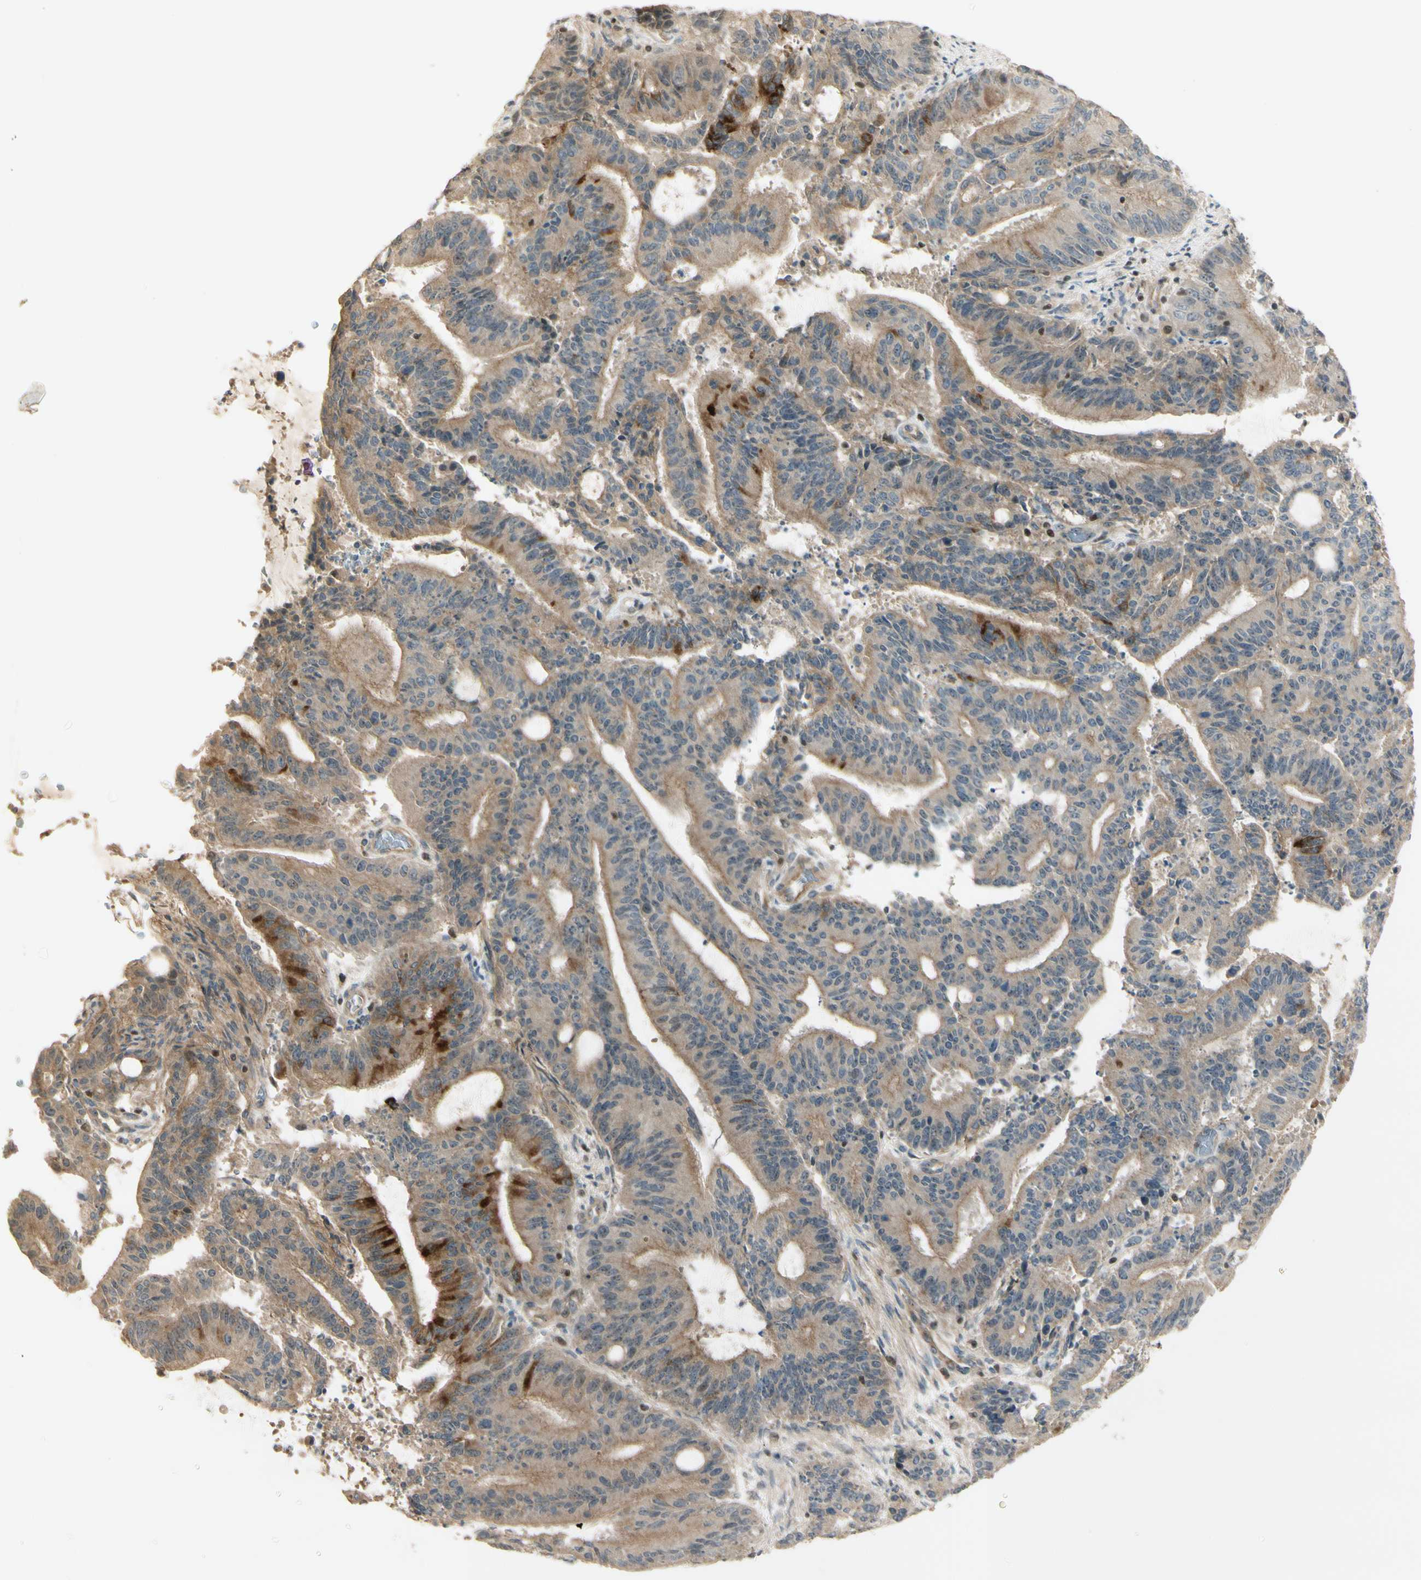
{"staining": {"intensity": "weak", "quantity": ">75%", "location": "cytoplasmic/membranous"}, "tissue": "liver cancer", "cell_type": "Tumor cells", "image_type": "cancer", "snomed": [{"axis": "morphology", "description": "Cholangiocarcinoma"}, {"axis": "topography", "description": "Liver"}], "caption": "This photomicrograph demonstrates cholangiocarcinoma (liver) stained with IHC to label a protein in brown. The cytoplasmic/membranous of tumor cells show weak positivity for the protein. Nuclei are counter-stained blue.", "gene": "NFYA", "patient": {"sex": "female", "age": 73}}